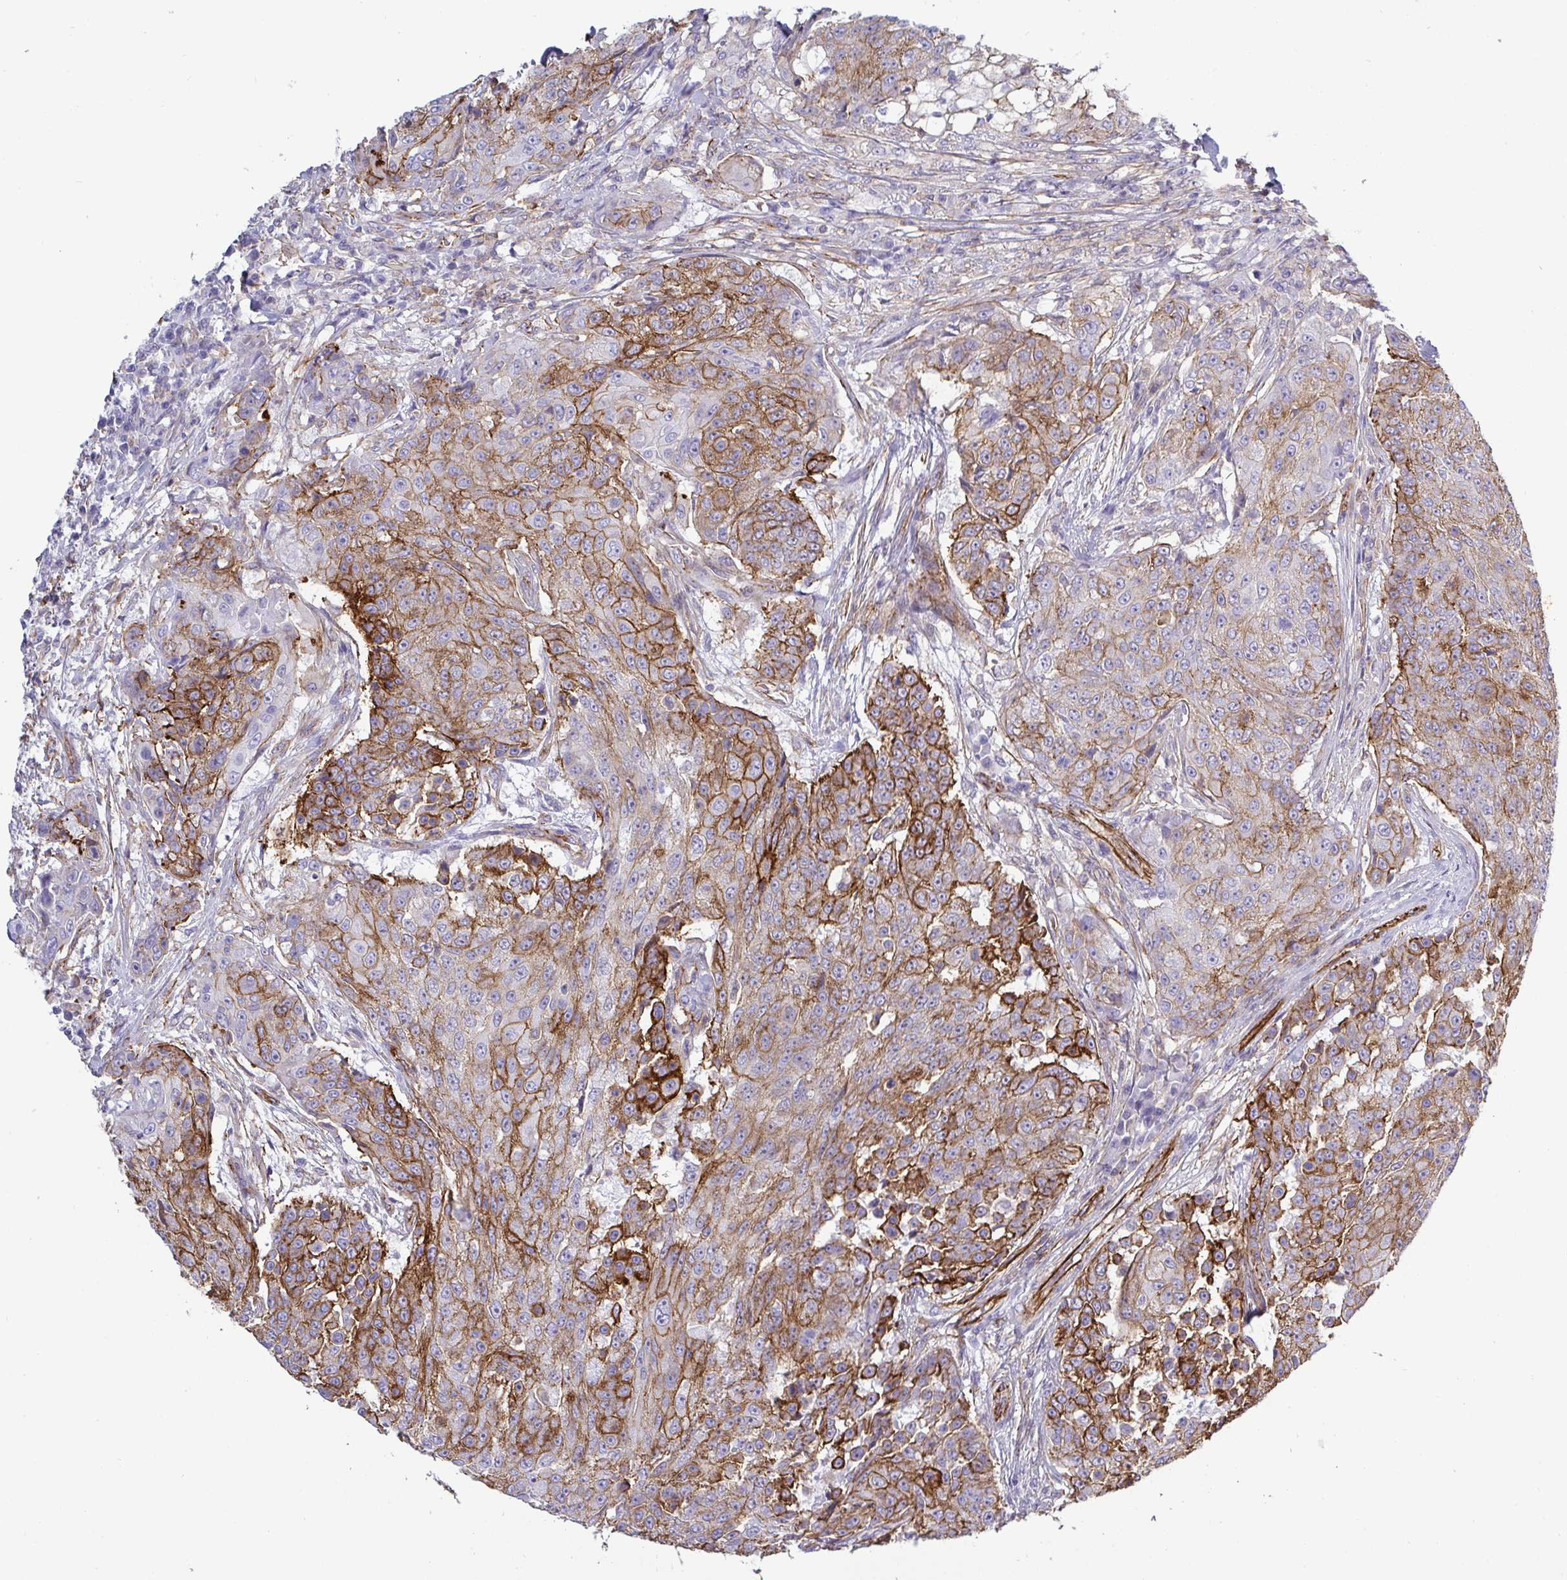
{"staining": {"intensity": "moderate", "quantity": "25%-75%", "location": "cytoplasmic/membranous"}, "tissue": "urothelial cancer", "cell_type": "Tumor cells", "image_type": "cancer", "snomed": [{"axis": "morphology", "description": "Urothelial carcinoma, High grade"}, {"axis": "topography", "description": "Urinary bladder"}], "caption": "Moderate cytoplasmic/membranous protein staining is identified in approximately 25%-75% of tumor cells in urothelial carcinoma (high-grade).", "gene": "LIMA1", "patient": {"sex": "female", "age": 63}}